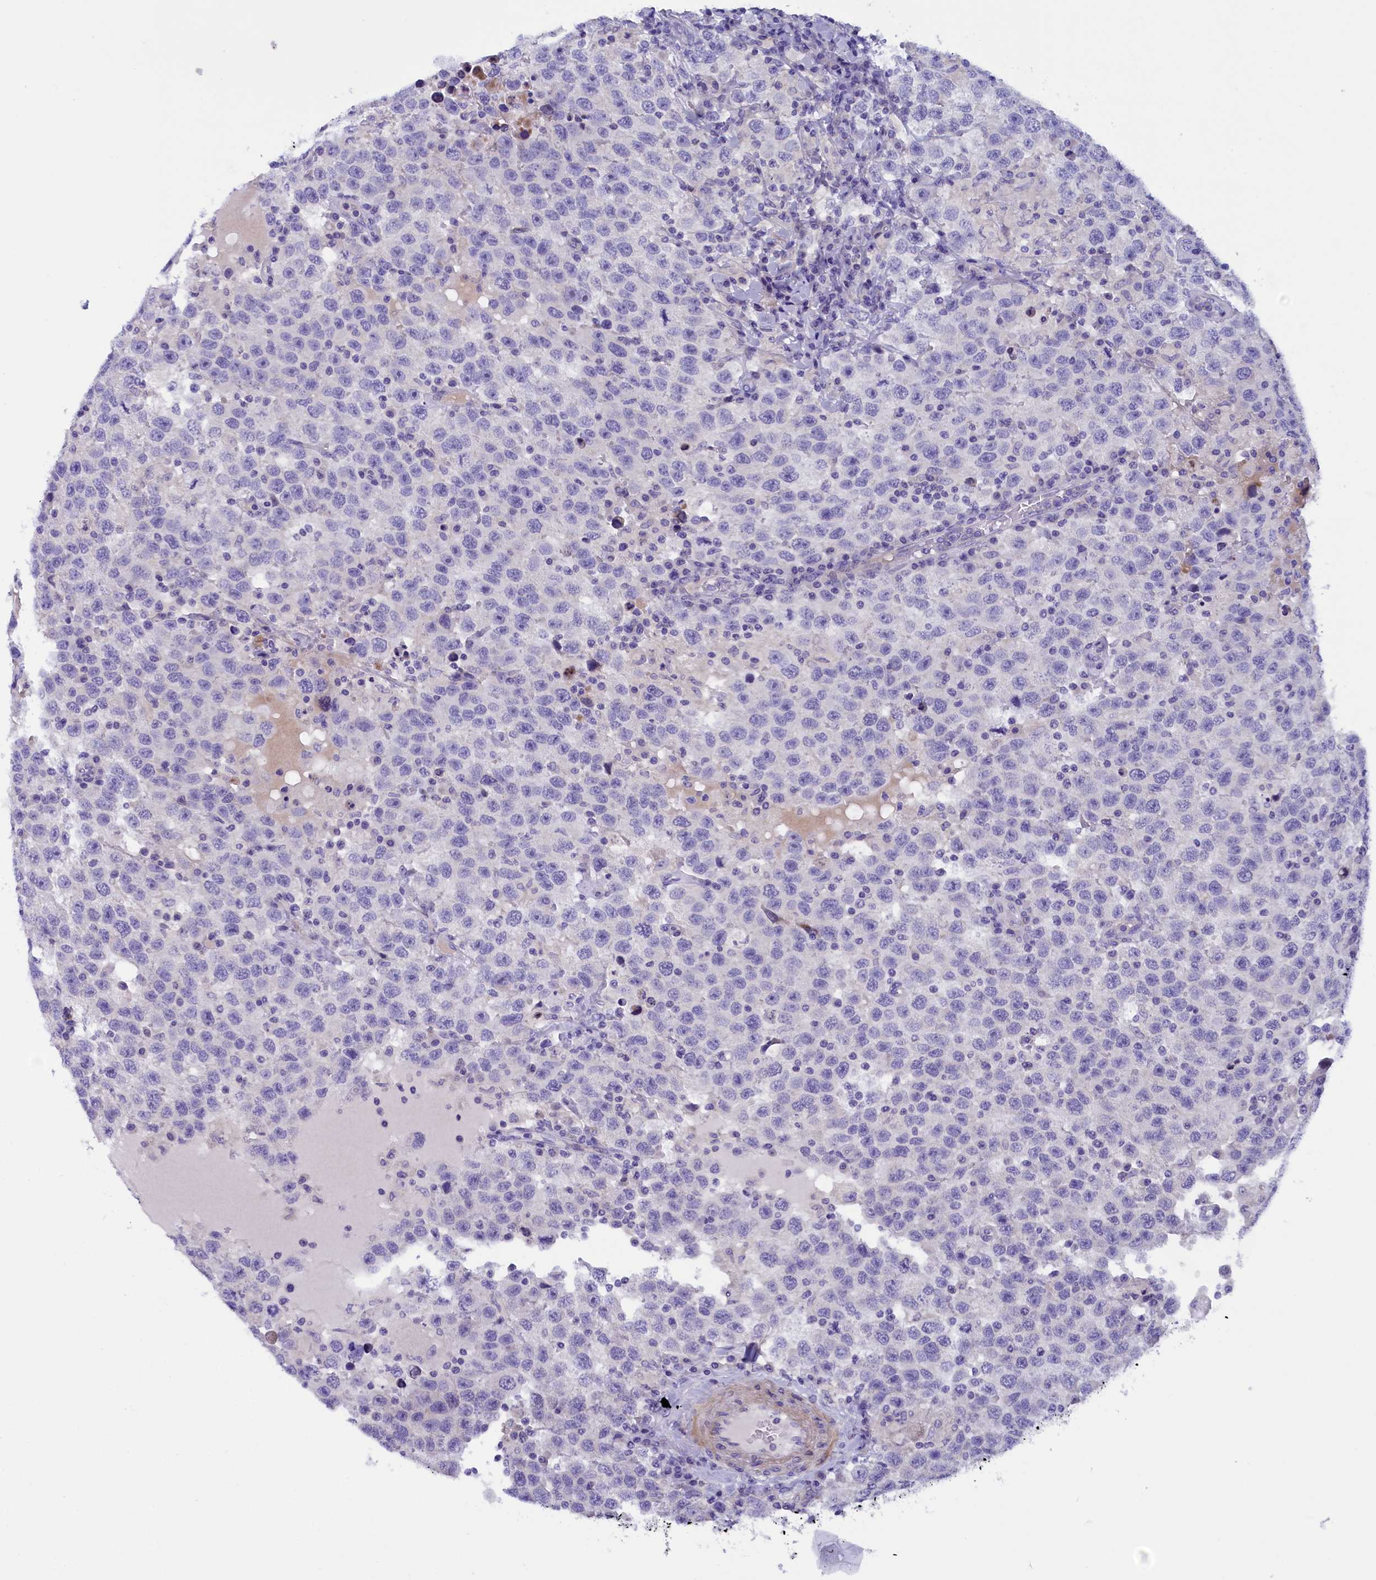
{"staining": {"intensity": "negative", "quantity": "none", "location": "none"}, "tissue": "testis cancer", "cell_type": "Tumor cells", "image_type": "cancer", "snomed": [{"axis": "morphology", "description": "Seminoma, NOS"}, {"axis": "topography", "description": "Testis"}], "caption": "Immunohistochemistry of testis cancer exhibits no staining in tumor cells.", "gene": "RTTN", "patient": {"sex": "male", "age": 41}}